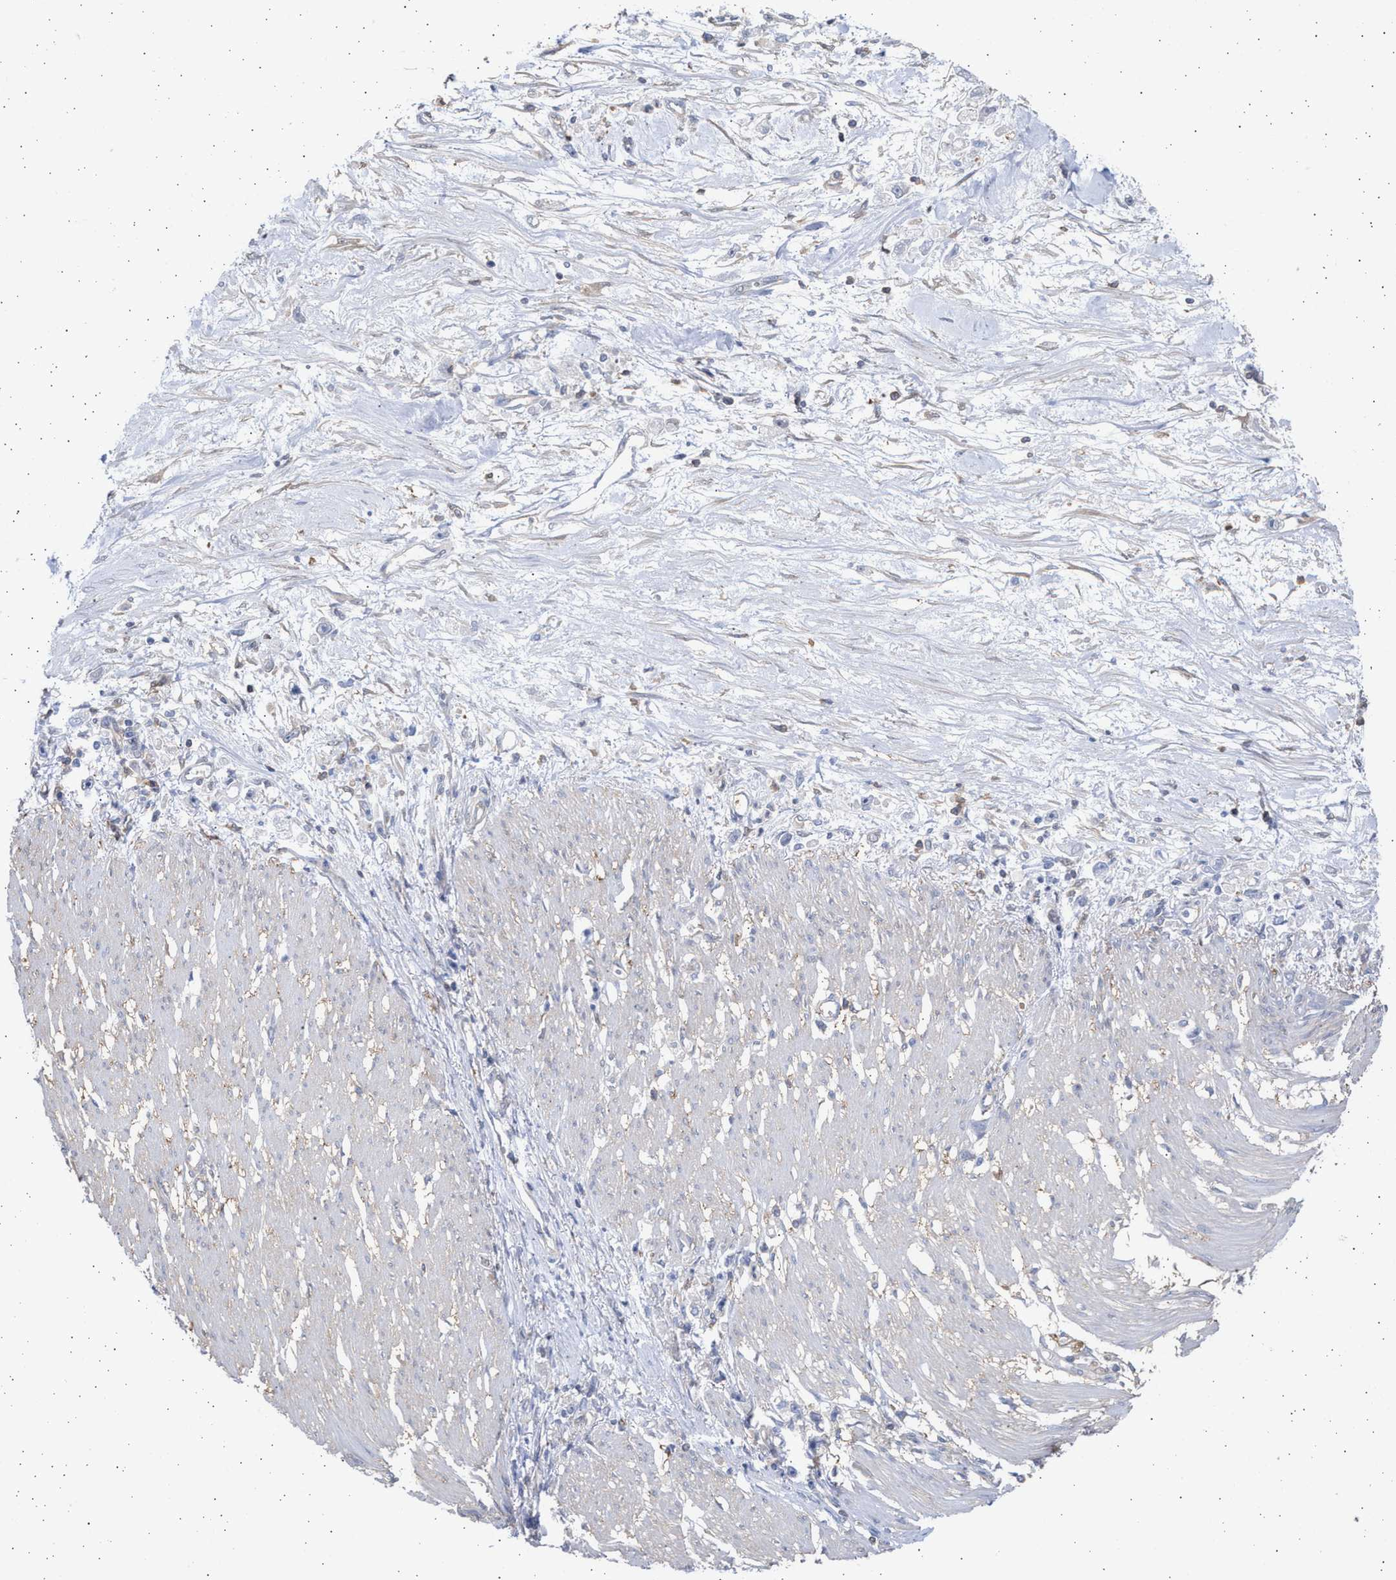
{"staining": {"intensity": "negative", "quantity": "none", "location": "none"}, "tissue": "stomach cancer", "cell_type": "Tumor cells", "image_type": "cancer", "snomed": [{"axis": "morphology", "description": "Adenocarcinoma, NOS"}, {"axis": "topography", "description": "Stomach"}], "caption": "An immunohistochemistry (IHC) micrograph of stomach adenocarcinoma is shown. There is no staining in tumor cells of stomach adenocarcinoma.", "gene": "ALDOC", "patient": {"sex": "female", "age": 59}}